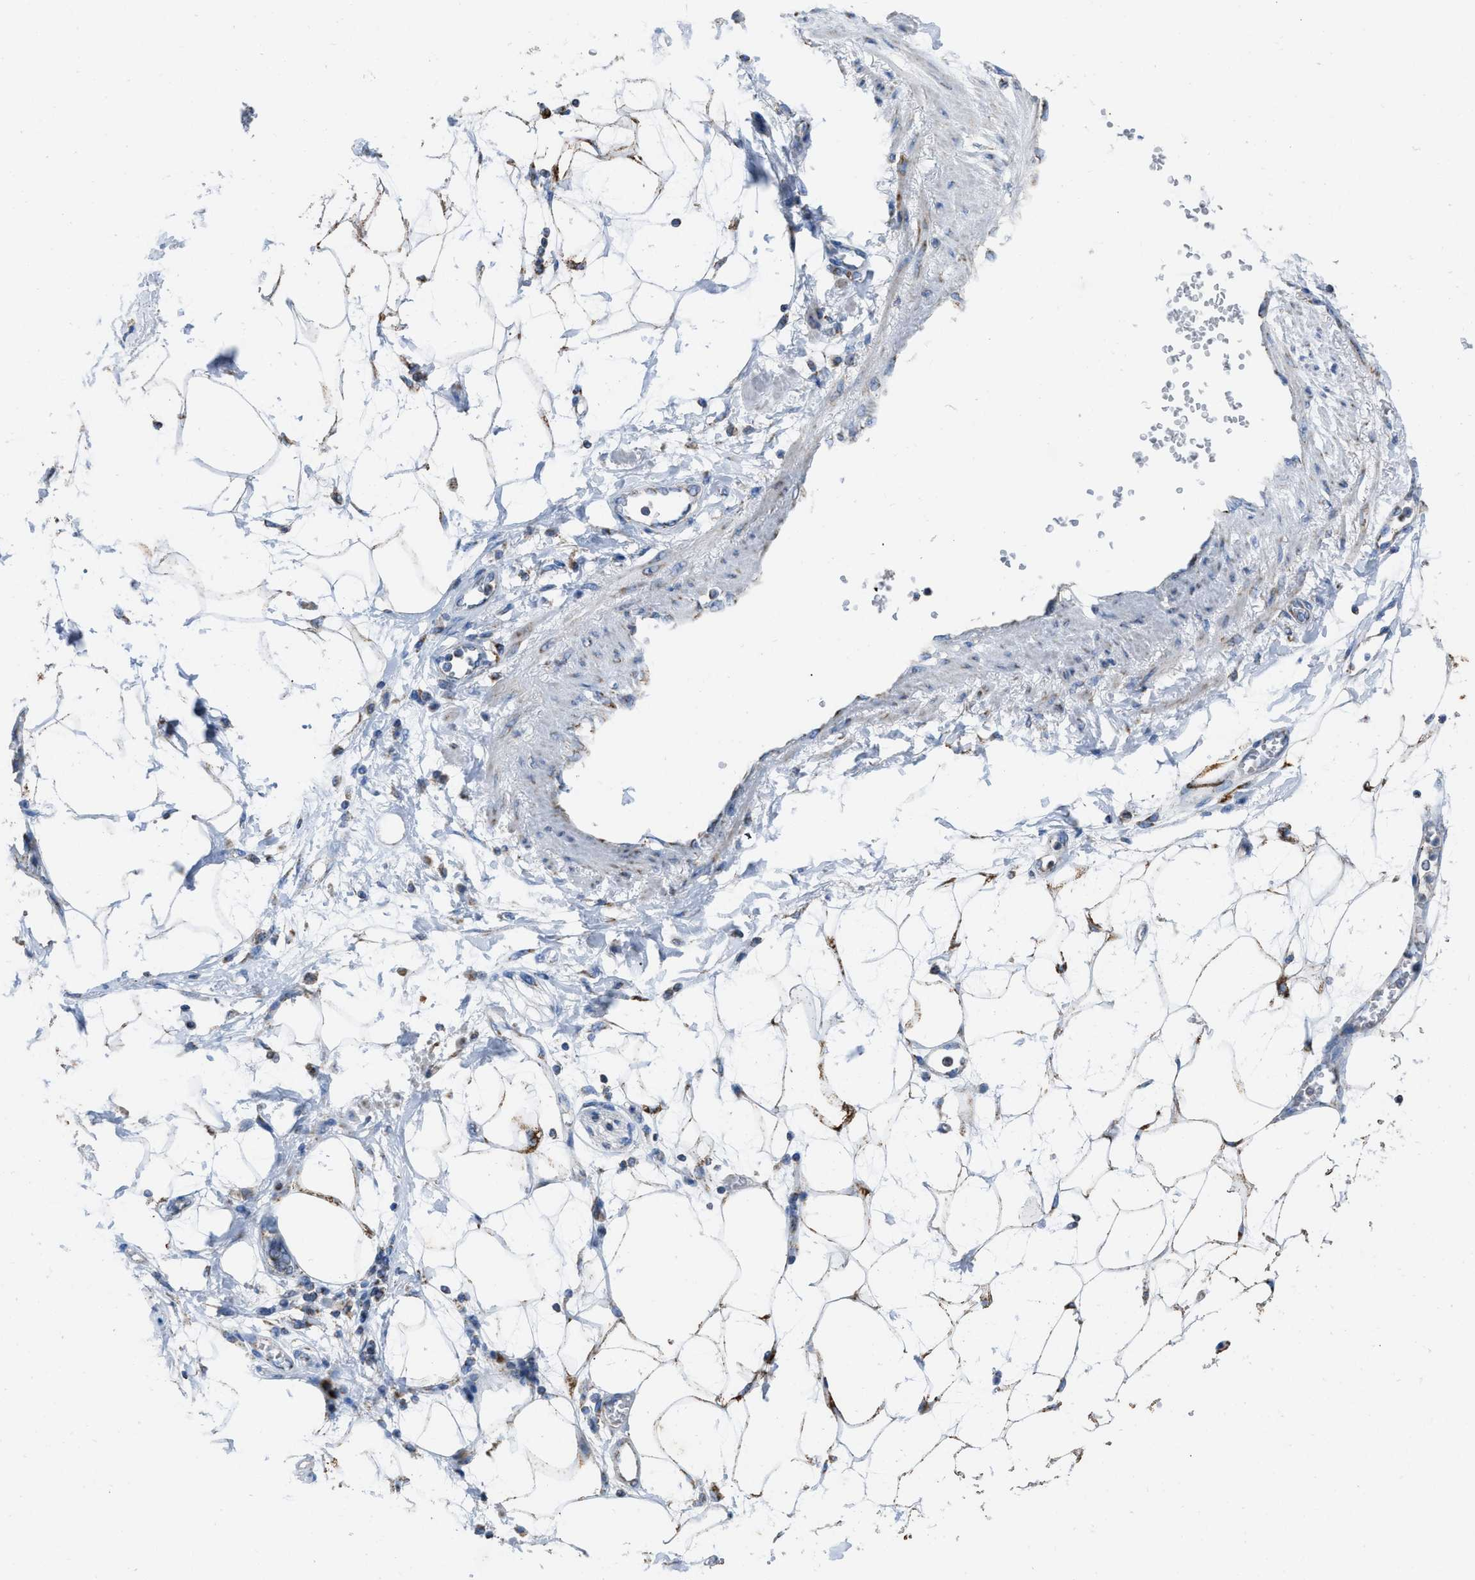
{"staining": {"intensity": "moderate", "quantity": "25%-75%", "location": "cytoplasmic/membranous"}, "tissue": "adipose tissue", "cell_type": "Adipocytes", "image_type": "normal", "snomed": [{"axis": "morphology", "description": "Normal tissue, NOS"}, {"axis": "morphology", "description": "Adenocarcinoma, NOS"}, {"axis": "topography", "description": "Duodenum"}, {"axis": "topography", "description": "Peripheral nerve tissue"}], "caption": "Adipose tissue stained with DAB immunohistochemistry (IHC) displays medium levels of moderate cytoplasmic/membranous positivity in approximately 25%-75% of adipocytes. (DAB IHC with brightfield microscopy, high magnification).", "gene": "ETFB", "patient": {"sex": "female", "age": 60}}